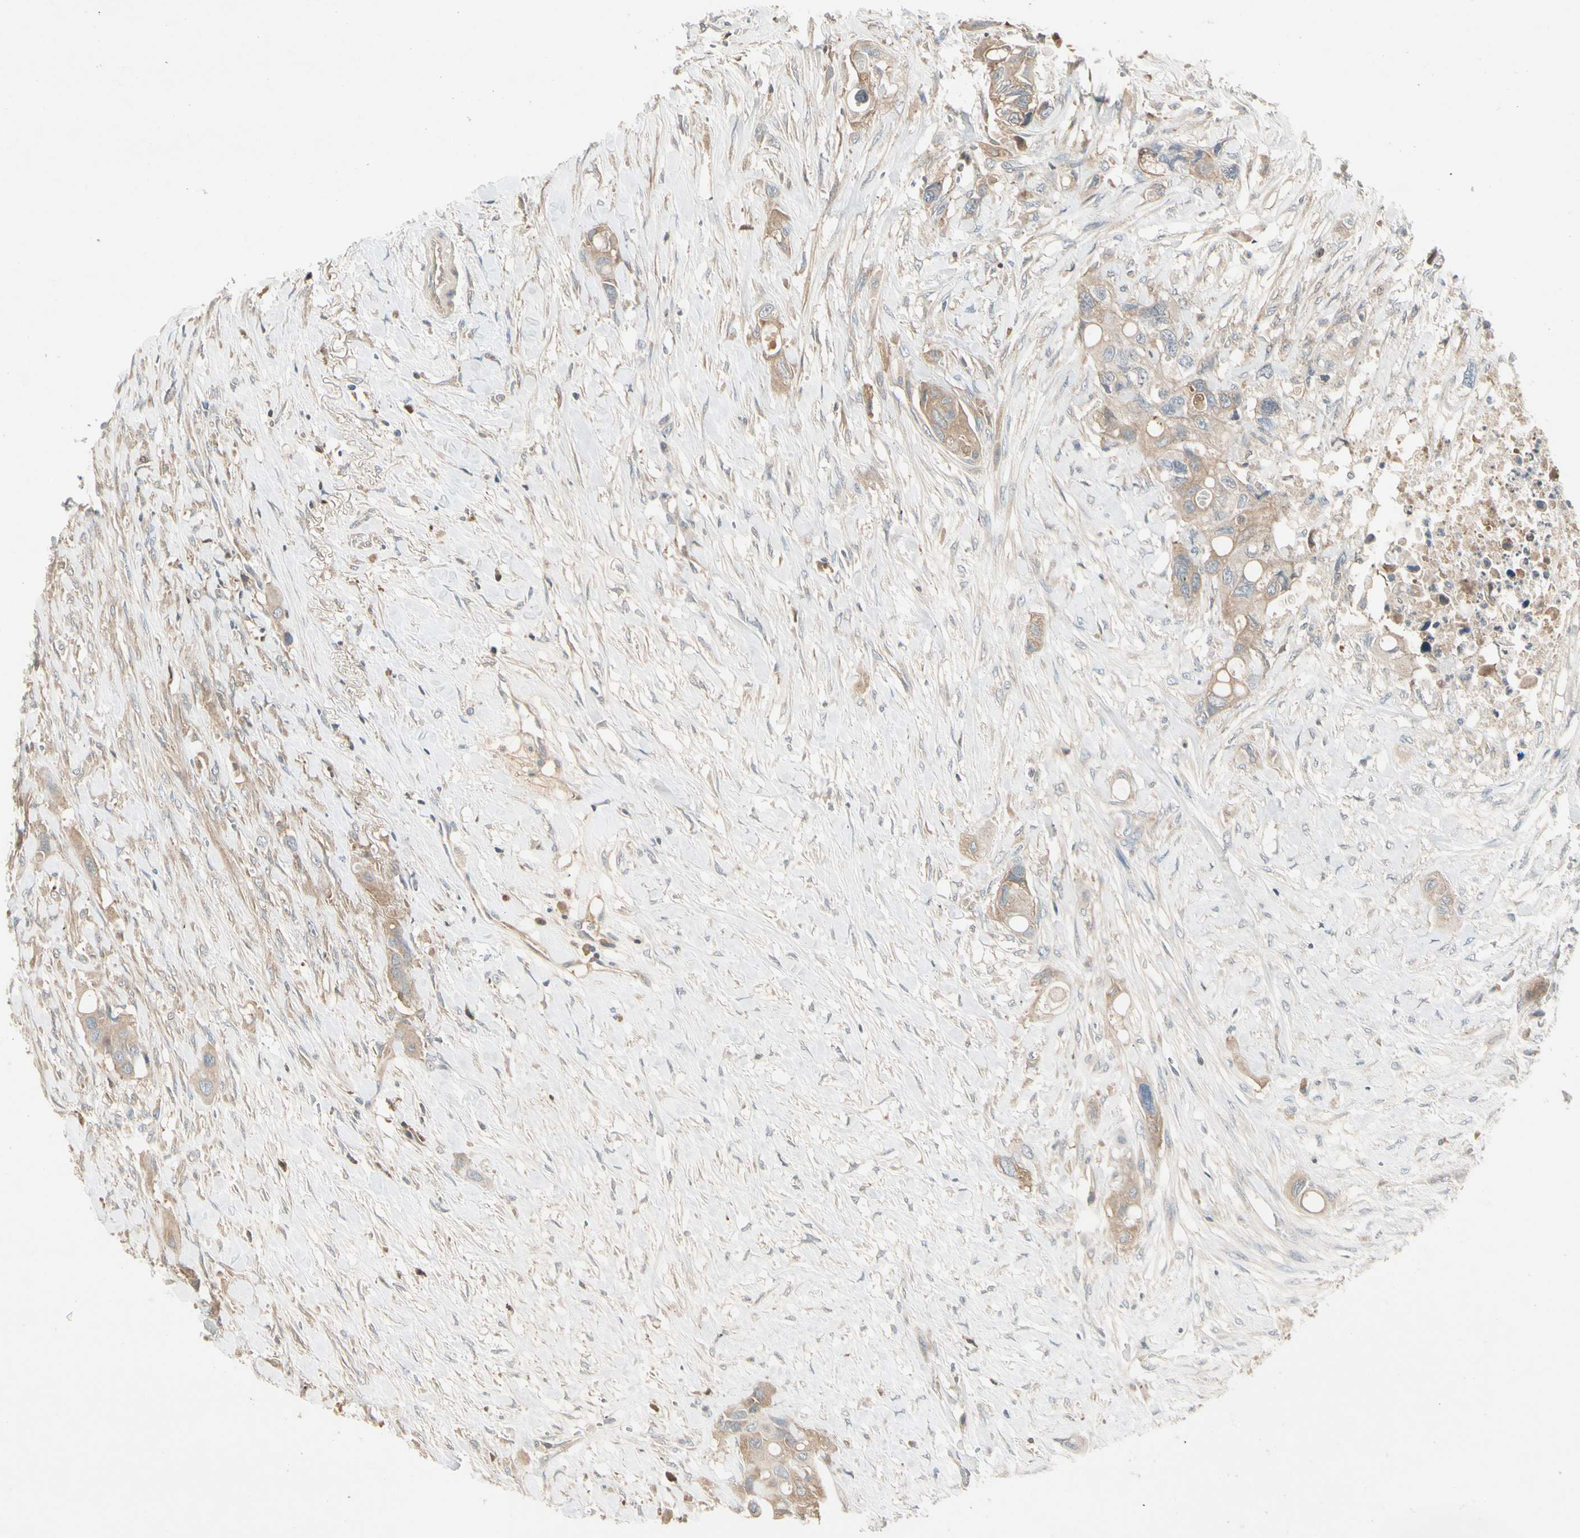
{"staining": {"intensity": "weak", "quantity": ">75%", "location": "cytoplasmic/membranous"}, "tissue": "colorectal cancer", "cell_type": "Tumor cells", "image_type": "cancer", "snomed": [{"axis": "morphology", "description": "Adenocarcinoma, NOS"}, {"axis": "topography", "description": "Colon"}], "caption": "The photomicrograph exhibits immunohistochemical staining of colorectal adenocarcinoma. There is weak cytoplasmic/membranous staining is appreciated in approximately >75% of tumor cells. The staining was performed using DAB to visualize the protein expression in brown, while the nuclei were stained in blue with hematoxylin (Magnification: 20x).", "gene": "ICAM5", "patient": {"sex": "female", "age": 57}}